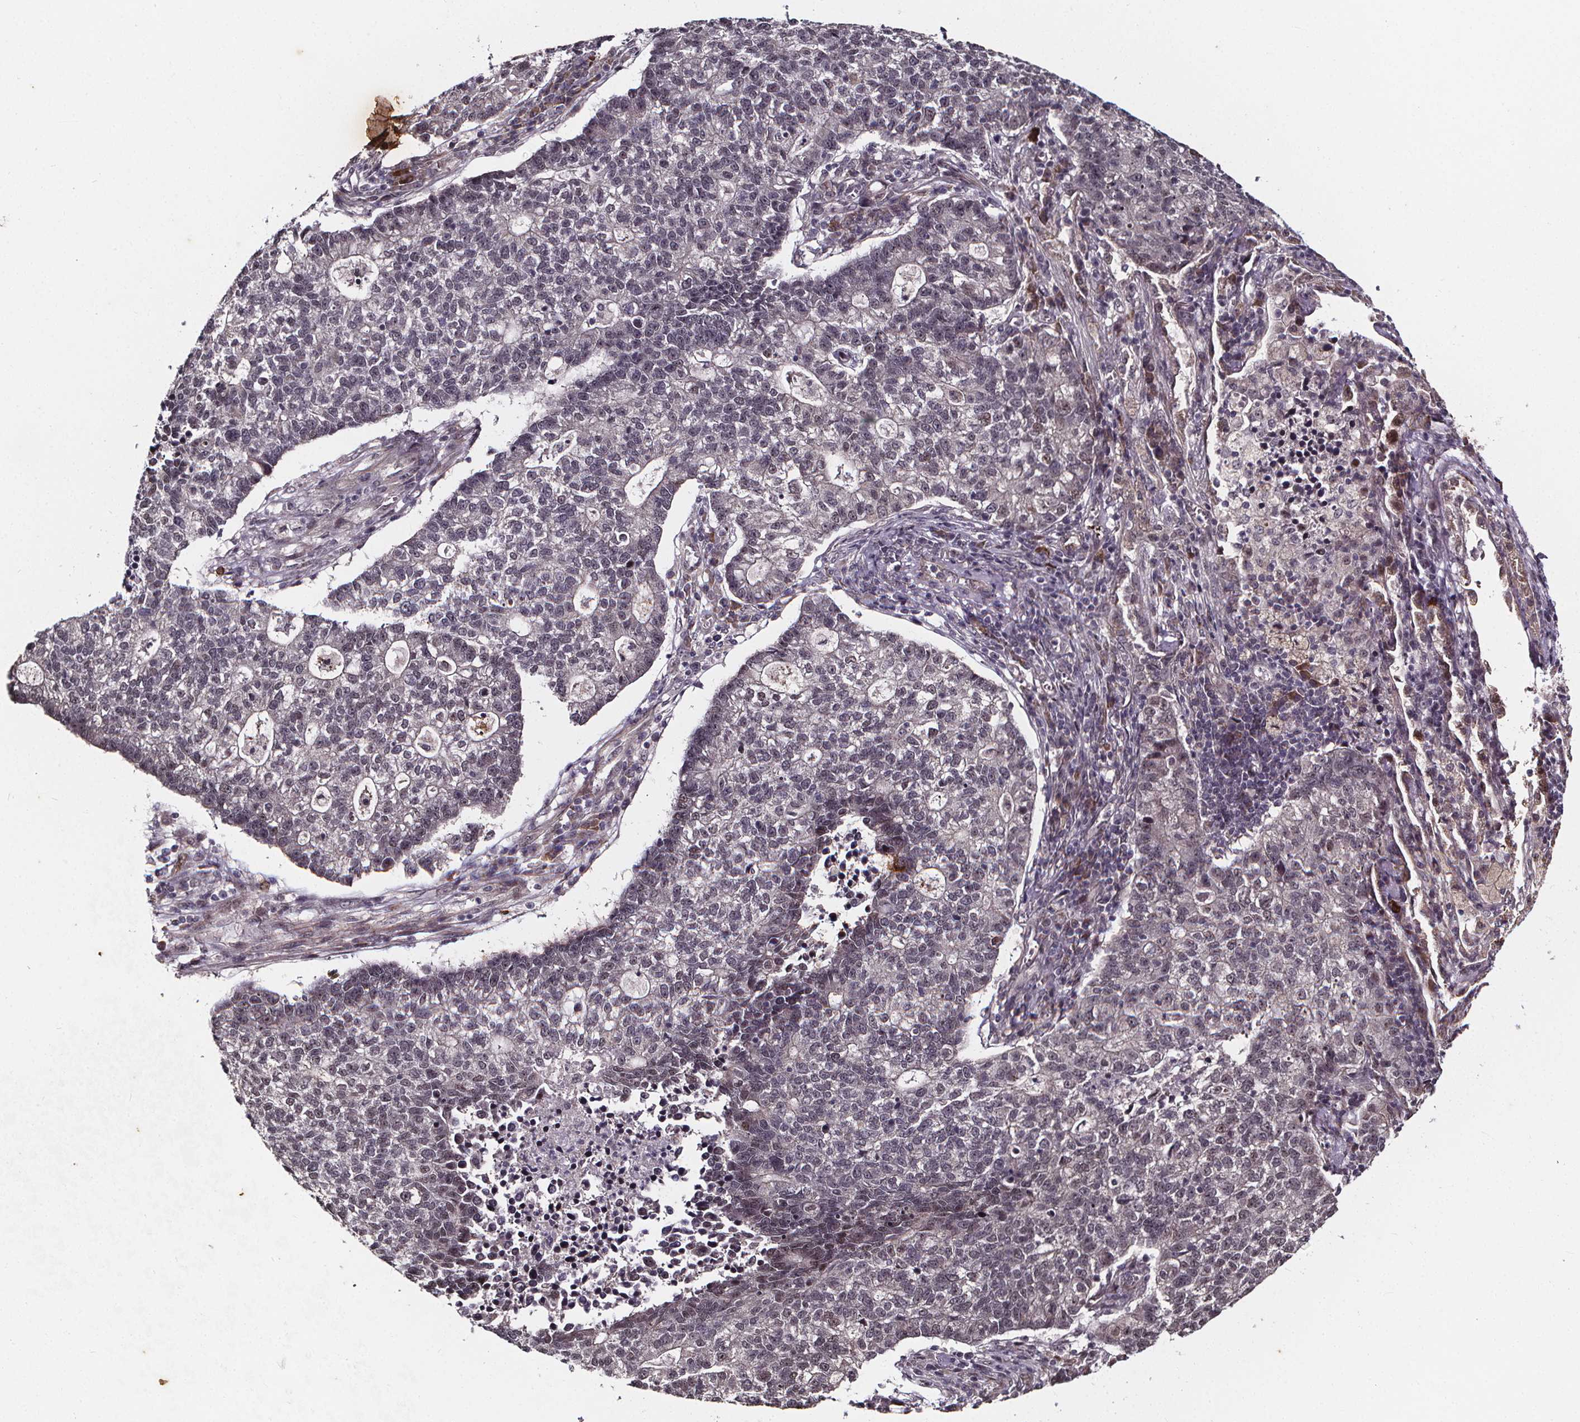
{"staining": {"intensity": "negative", "quantity": "none", "location": "none"}, "tissue": "lung cancer", "cell_type": "Tumor cells", "image_type": "cancer", "snomed": [{"axis": "morphology", "description": "Adenocarcinoma, NOS"}, {"axis": "topography", "description": "Lung"}], "caption": "A high-resolution photomicrograph shows immunohistochemistry staining of lung cancer (adenocarcinoma), which demonstrates no significant positivity in tumor cells.", "gene": "DDIT3", "patient": {"sex": "male", "age": 57}}